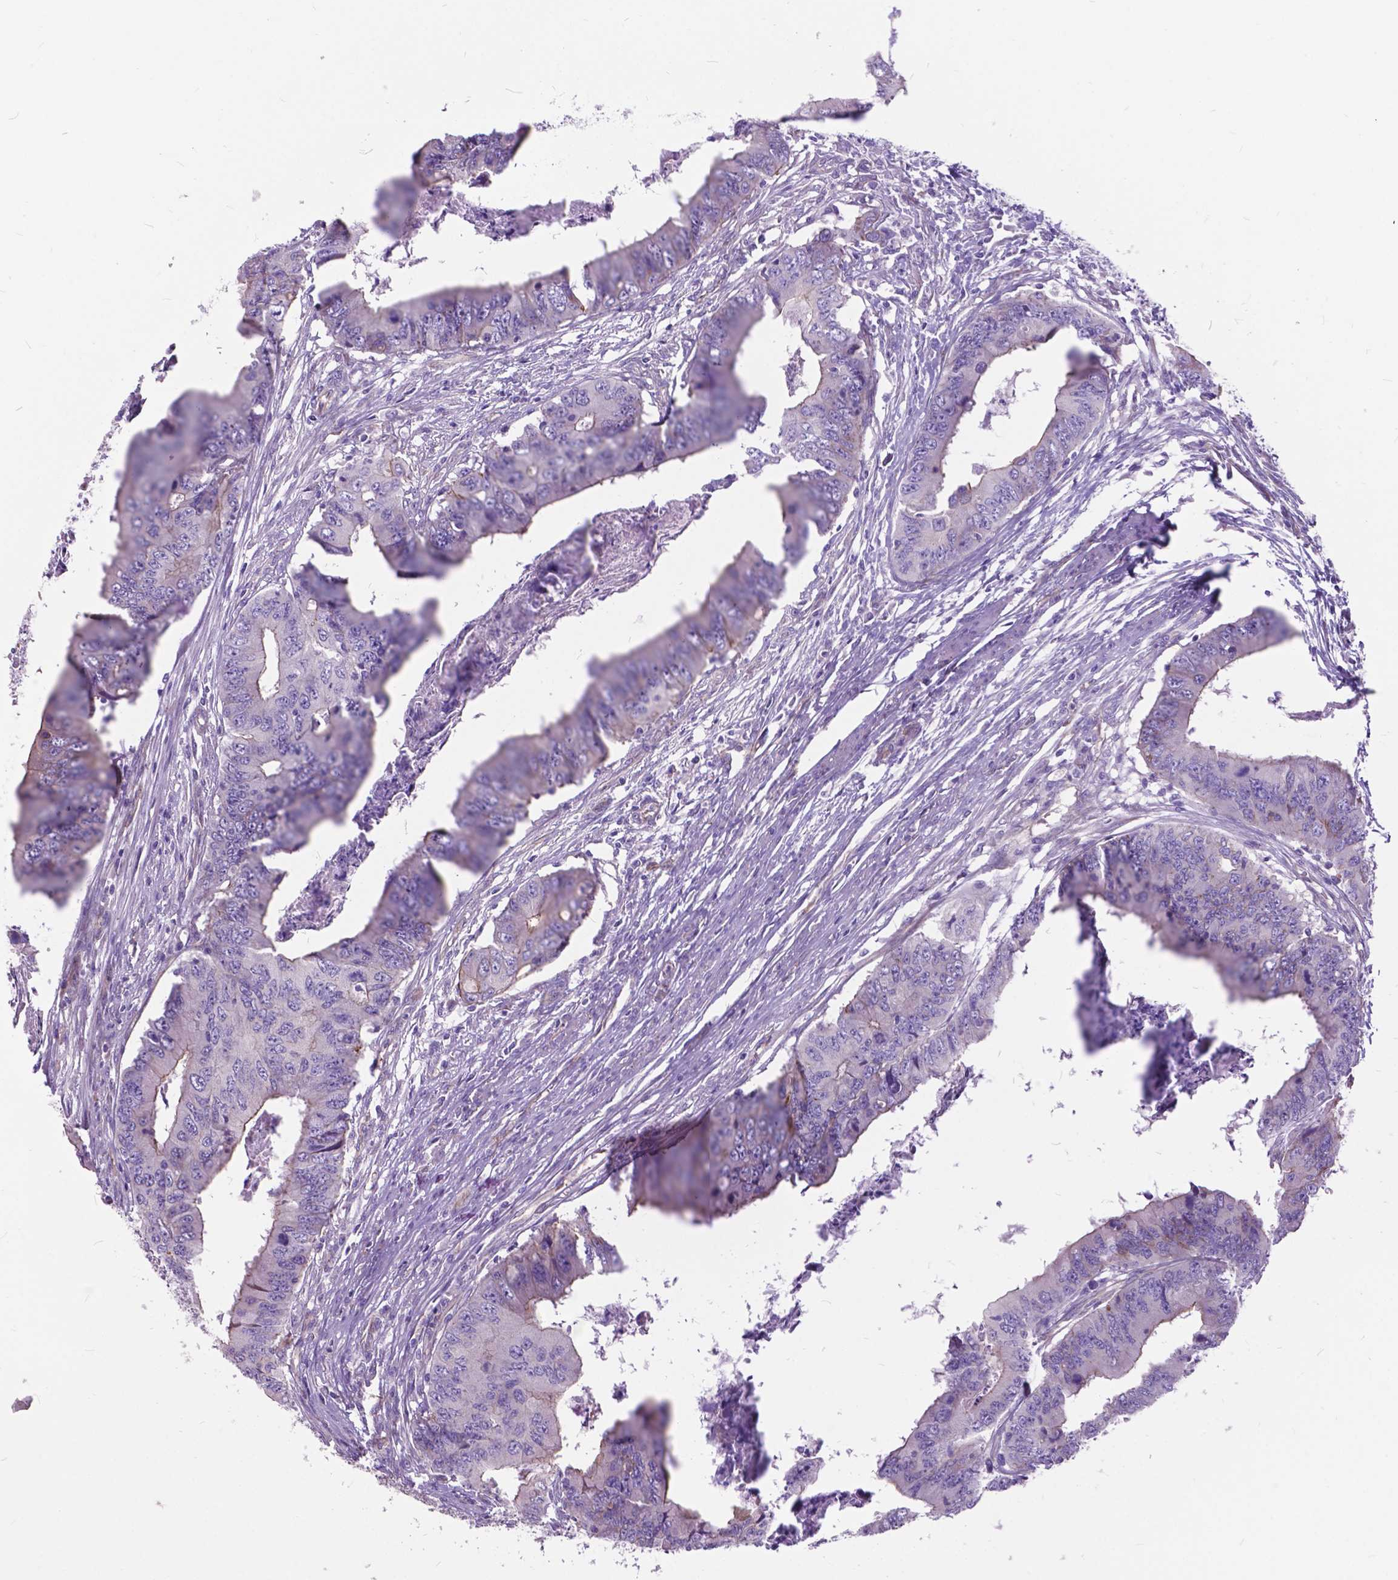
{"staining": {"intensity": "moderate", "quantity": "<25%", "location": "cytoplasmic/membranous"}, "tissue": "colorectal cancer", "cell_type": "Tumor cells", "image_type": "cancer", "snomed": [{"axis": "morphology", "description": "Adenocarcinoma, NOS"}, {"axis": "topography", "description": "Colon"}], "caption": "Immunohistochemical staining of human colorectal cancer (adenocarcinoma) reveals moderate cytoplasmic/membranous protein expression in about <25% of tumor cells.", "gene": "FLT4", "patient": {"sex": "male", "age": 53}}